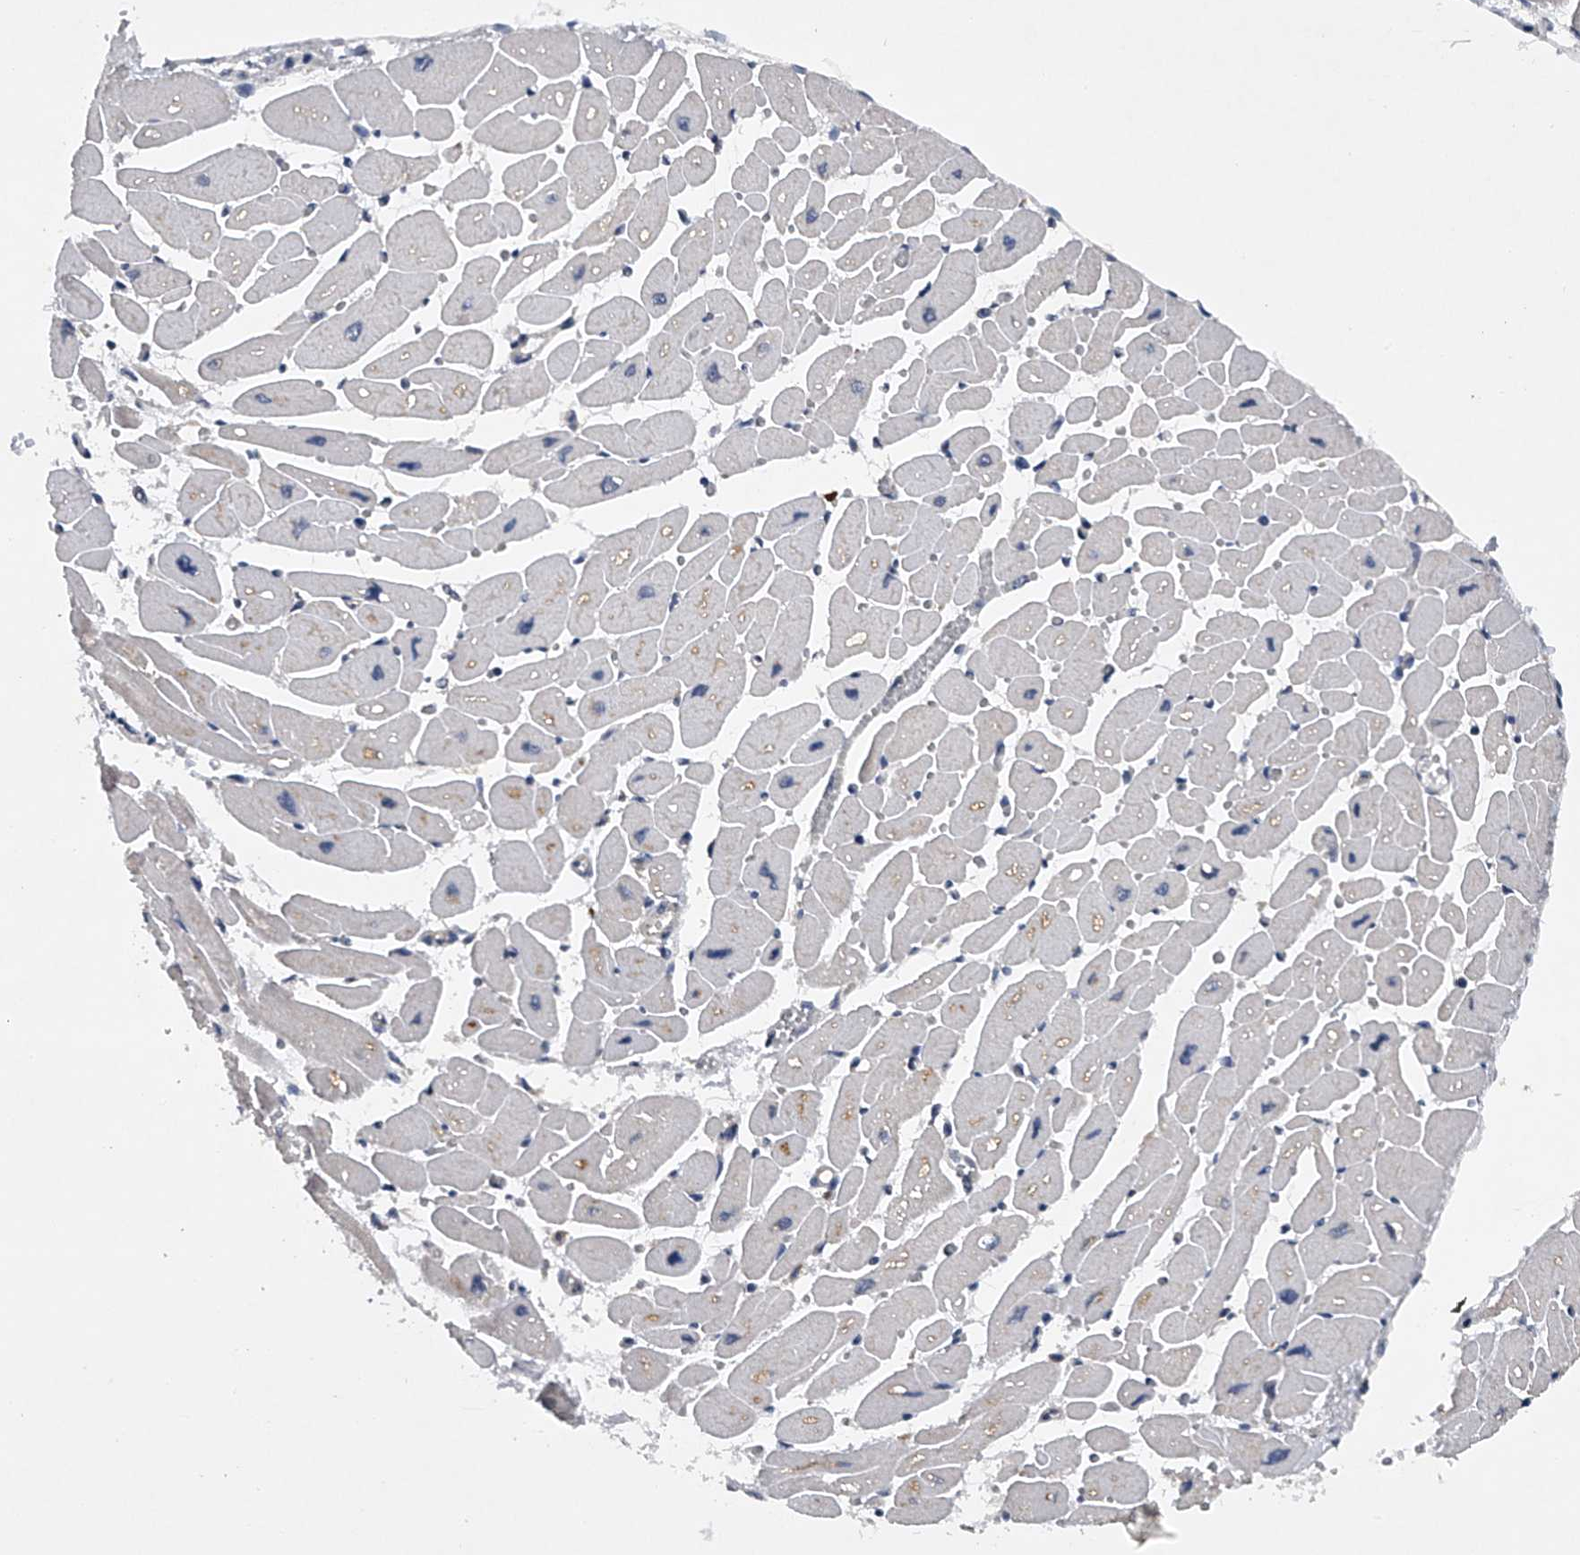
{"staining": {"intensity": "weak", "quantity": "<25%", "location": "cytoplasmic/membranous"}, "tissue": "heart muscle", "cell_type": "Cardiomyocytes", "image_type": "normal", "snomed": [{"axis": "morphology", "description": "Normal tissue, NOS"}, {"axis": "topography", "description": "Heart"}], "caption": "Heart muscle was stained to show a protein in brown. There is no significant positivity in cardiomyocytes. (Brightfield microscopy of DAB immunohistochemistry (IHC) at high magnification).", "gene": "RNF5", "patient": {"sex": "female", "age": 54}}